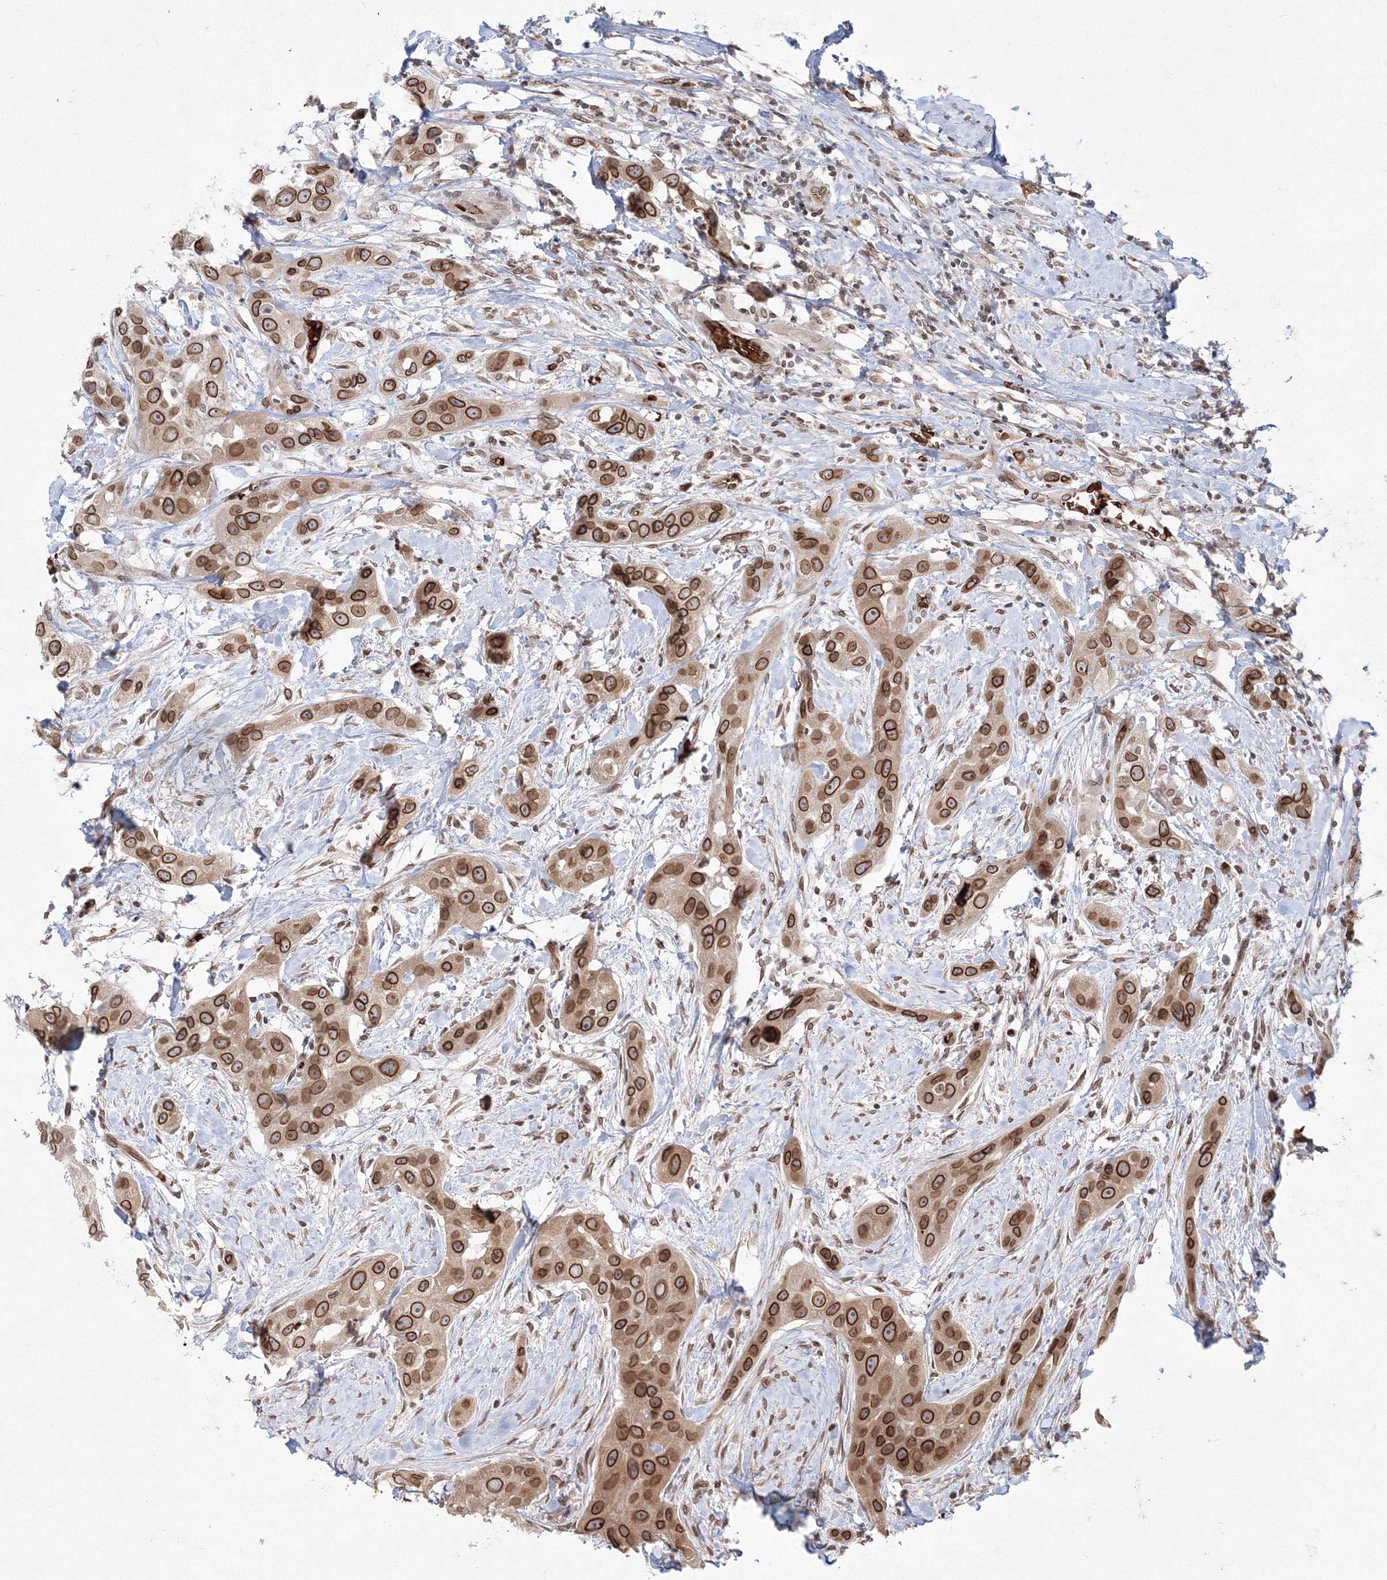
{"staining": {"intensity": "strong", "quantity": ">75%", "location": "cytoplasmic/membranous,nuclear"}, "tissue": "head and neck cancer", "cell_type": "Tumor cells", "image_type": "cancer", "snomed": [{"axis": "morphology", "description": "Normal tissue, NOS"}, {"axis": "morphology", "description": "Squamous cell carcinoma, NOS"}, {"axis": "topography", "description": "Skeletal muscle"}, {"axis": "topography", "description": "Head-Neck"}], "caption": "Strong cytoplasmic/membranous and nuclear positivity is seen in about >75% of tumor cells in head and neck cancer (squamous cell carcinoma).", "gene": "DNAJB2", "patient": {"sex": "male", "age": 51}}